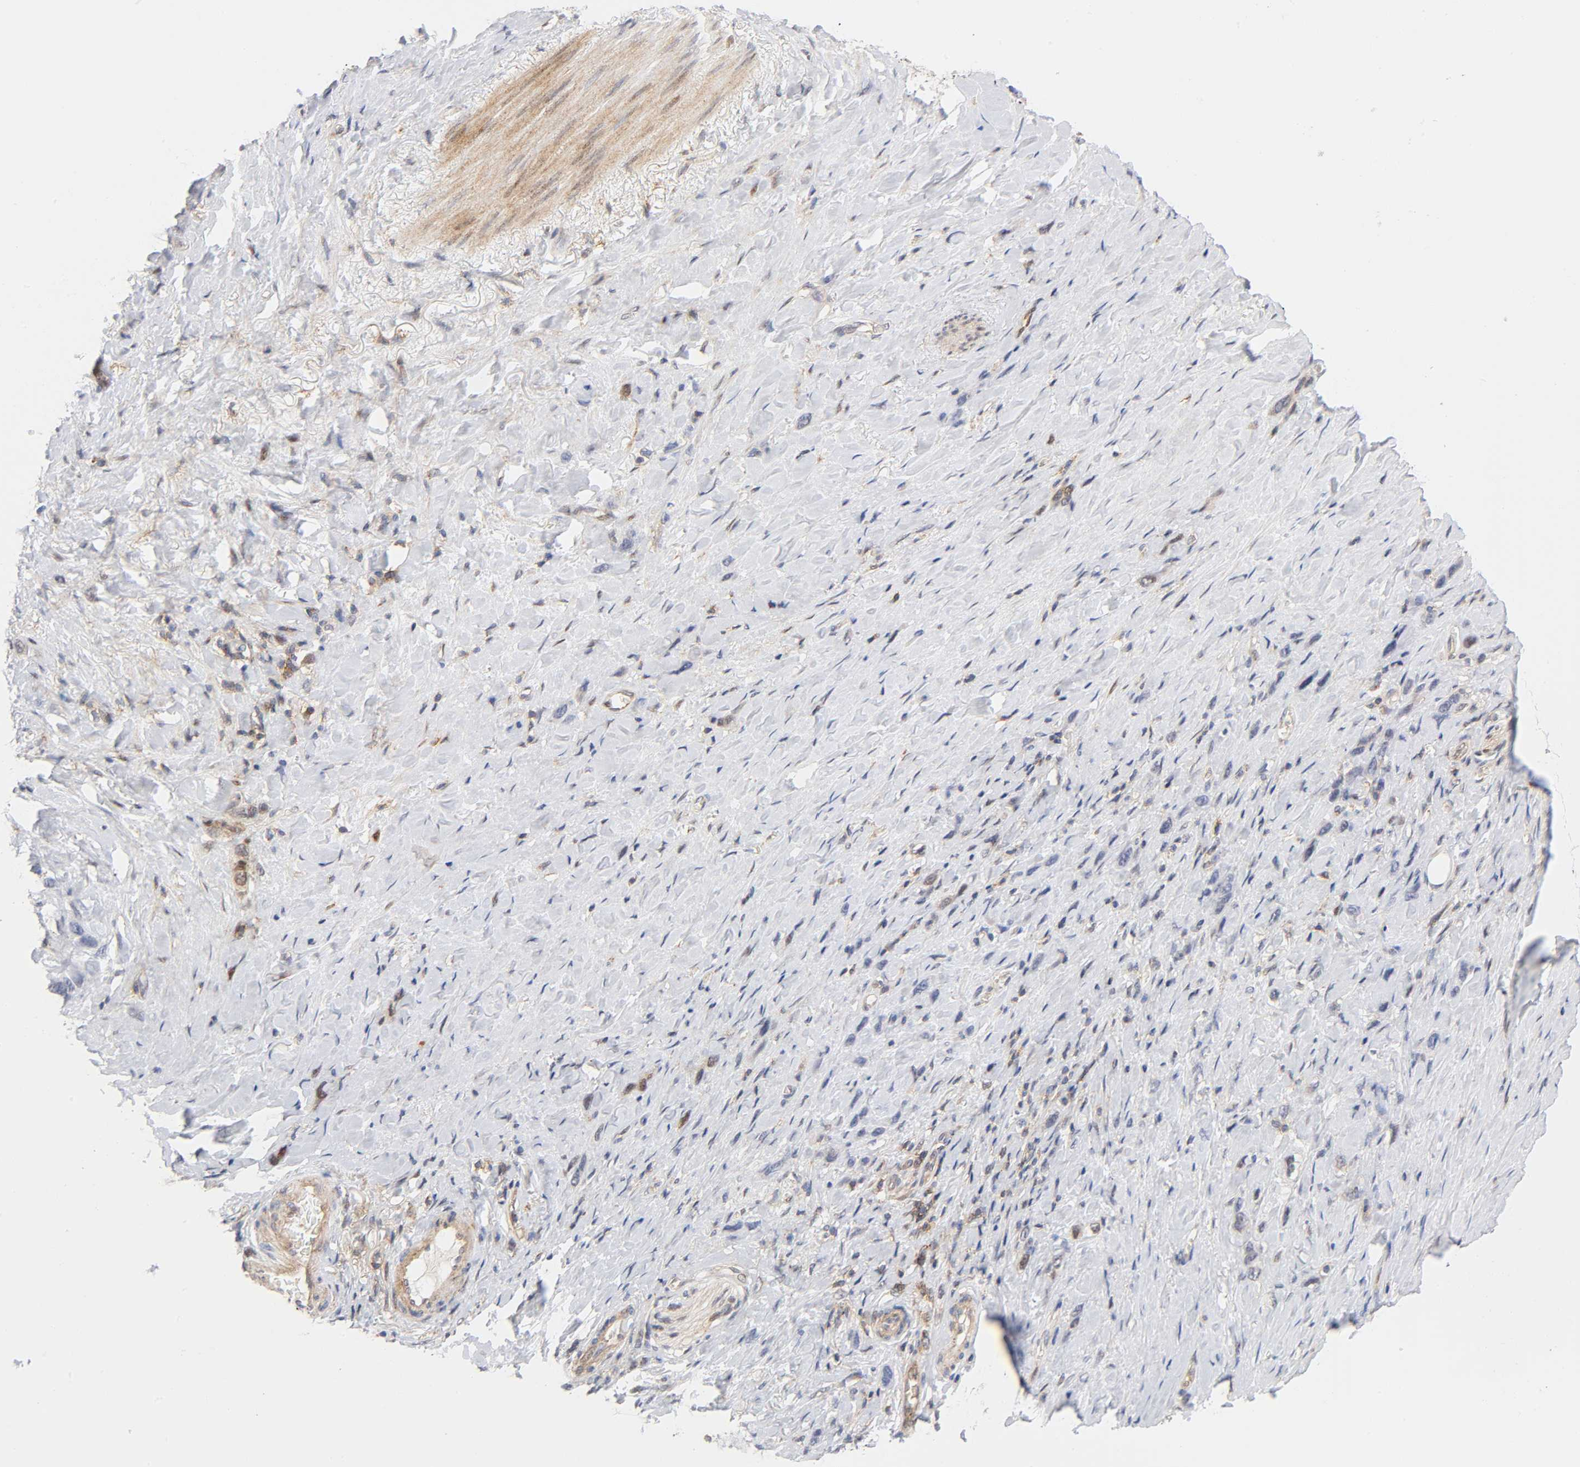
{"staining": {"intensity": "moderate", "quantity": ">75%", "location": "cytoplasmic/membranous"}, "tissue": "stomach cancer", "cell_type": "Tumor cells", "image_type": "cancer", "snomed": [{"axis": "morphology", "description": "Normal tissue, NOS"}, {"axis": "morphology", "description": "Adenocarcinoma, NOS"}, {"axis": "morphology", "description": "Adenocarcinoma, High grade"}, {"axis": "topography", "description": "Stomach, upper"}, {"axis": "topography", "description": "Stomach"}], "caption": "Stomach adenocarcinoma stained with immunohistochemistry demonstrates moderate cytoplasmic/membranous staining in approximately >75% of tumor cells. The staining was performed using DAB to visualize the protein expression in brown, while the nuclei were stained in blue with hematoxylin (Magnification: 20x).", "gene": "ANXA7", "patient": {"sex": "female", "age": 65}}